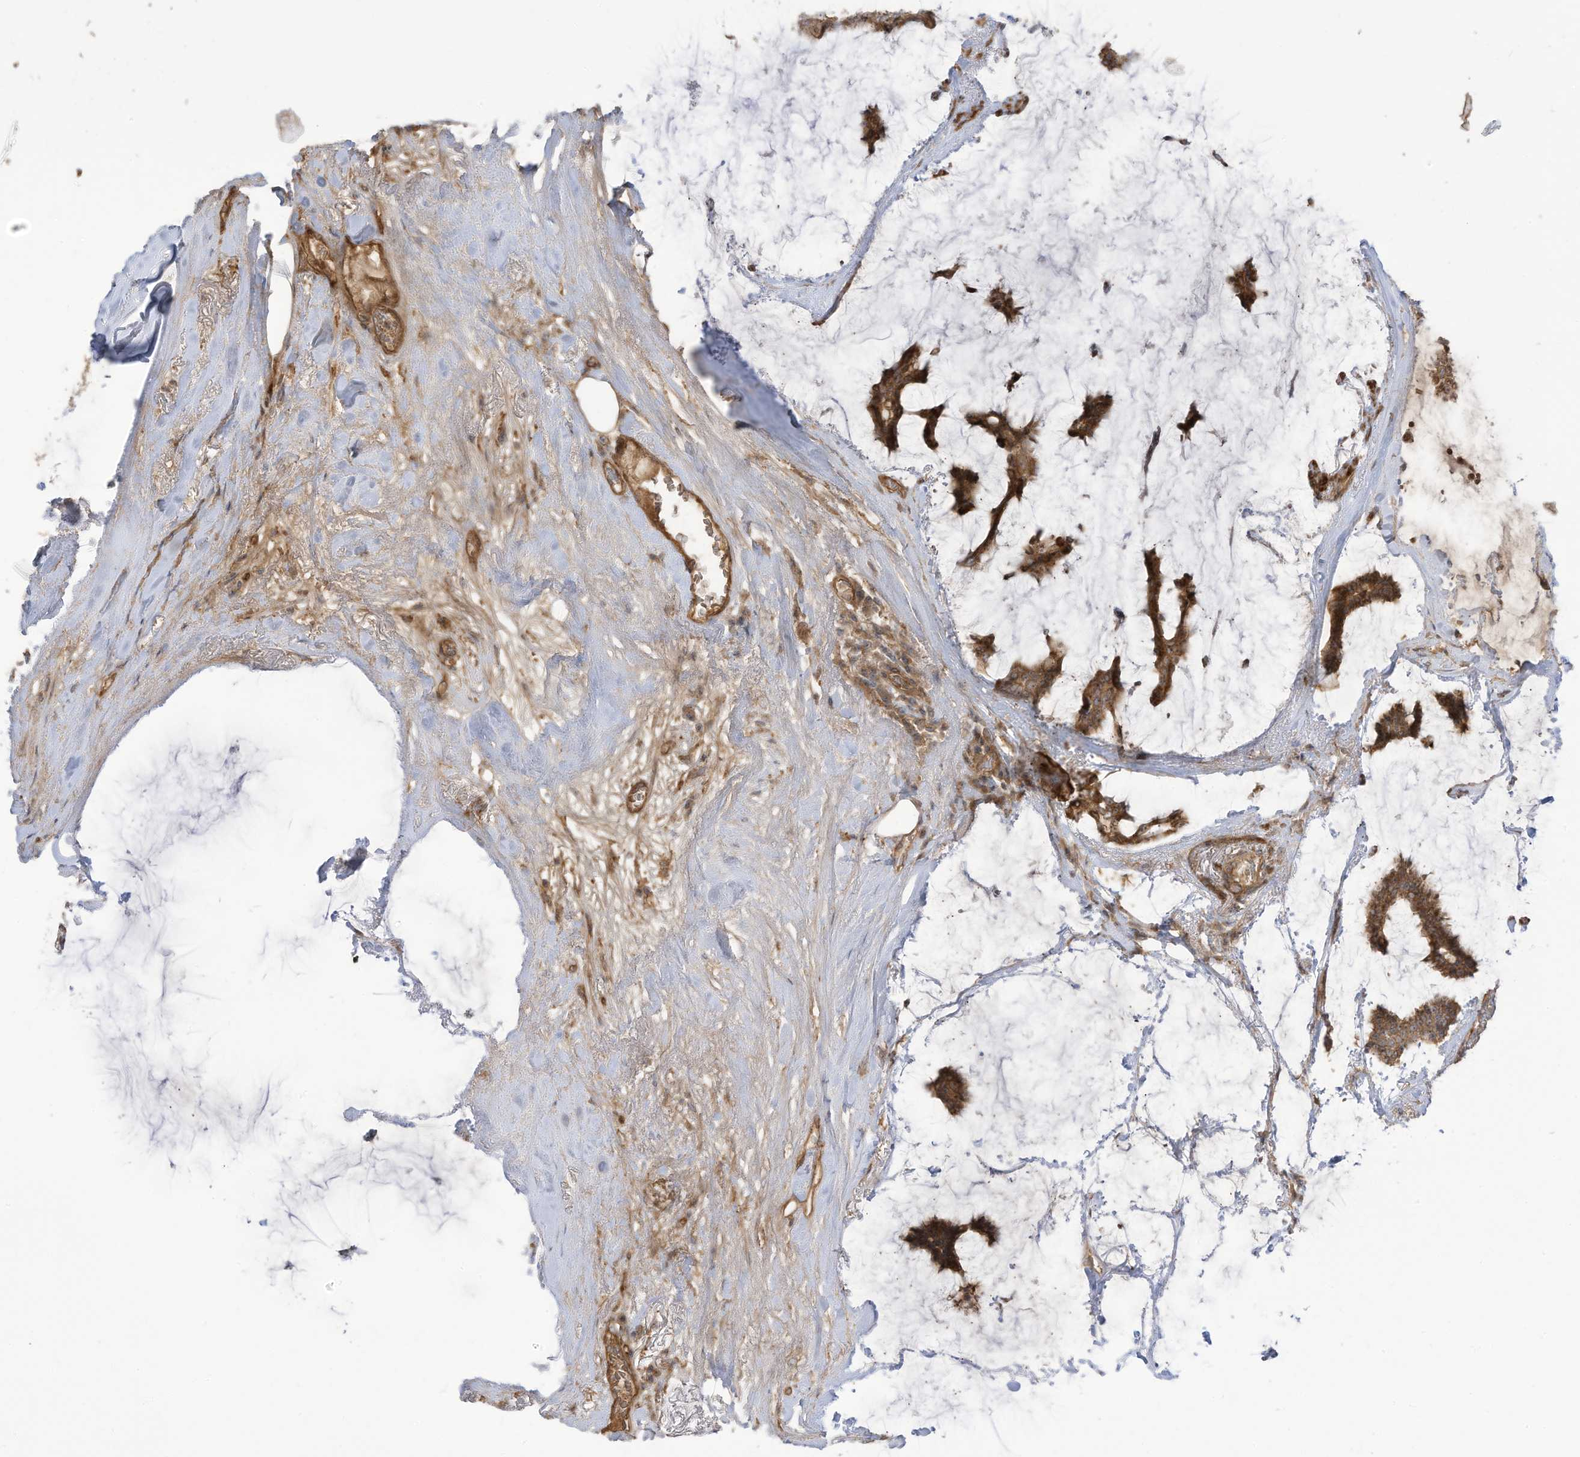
{"staining": {"intensity": "strong", "quantity": ">75%", "location": "cytoplasmic/membranous"}, "tissue": "breast cancer", "cell_type": "Tumor cells", "image_type": "cancer", "snomed": [{"axis": "morphology", "description": "Duct carcinoma"}, {"axis": "topography", "description": "Breast"}], "caption": "High-magnification brightfield microscopy of intraductal carcinoma (breast) stained with DAB (brown) and counterstained with hematoxylin (blue). tumor cells exhibit strong cytoplasmic/membranous expression is appreciated in about>75% of cells. The staining is performed using DAB (3,3'-diaminobenzidine) brown chromogen to label protein expression. The nuclei are counter-stained blue using hematoxylin.", "gene": "ENTR1", "patient": {"sex": "female", "age": 93}}